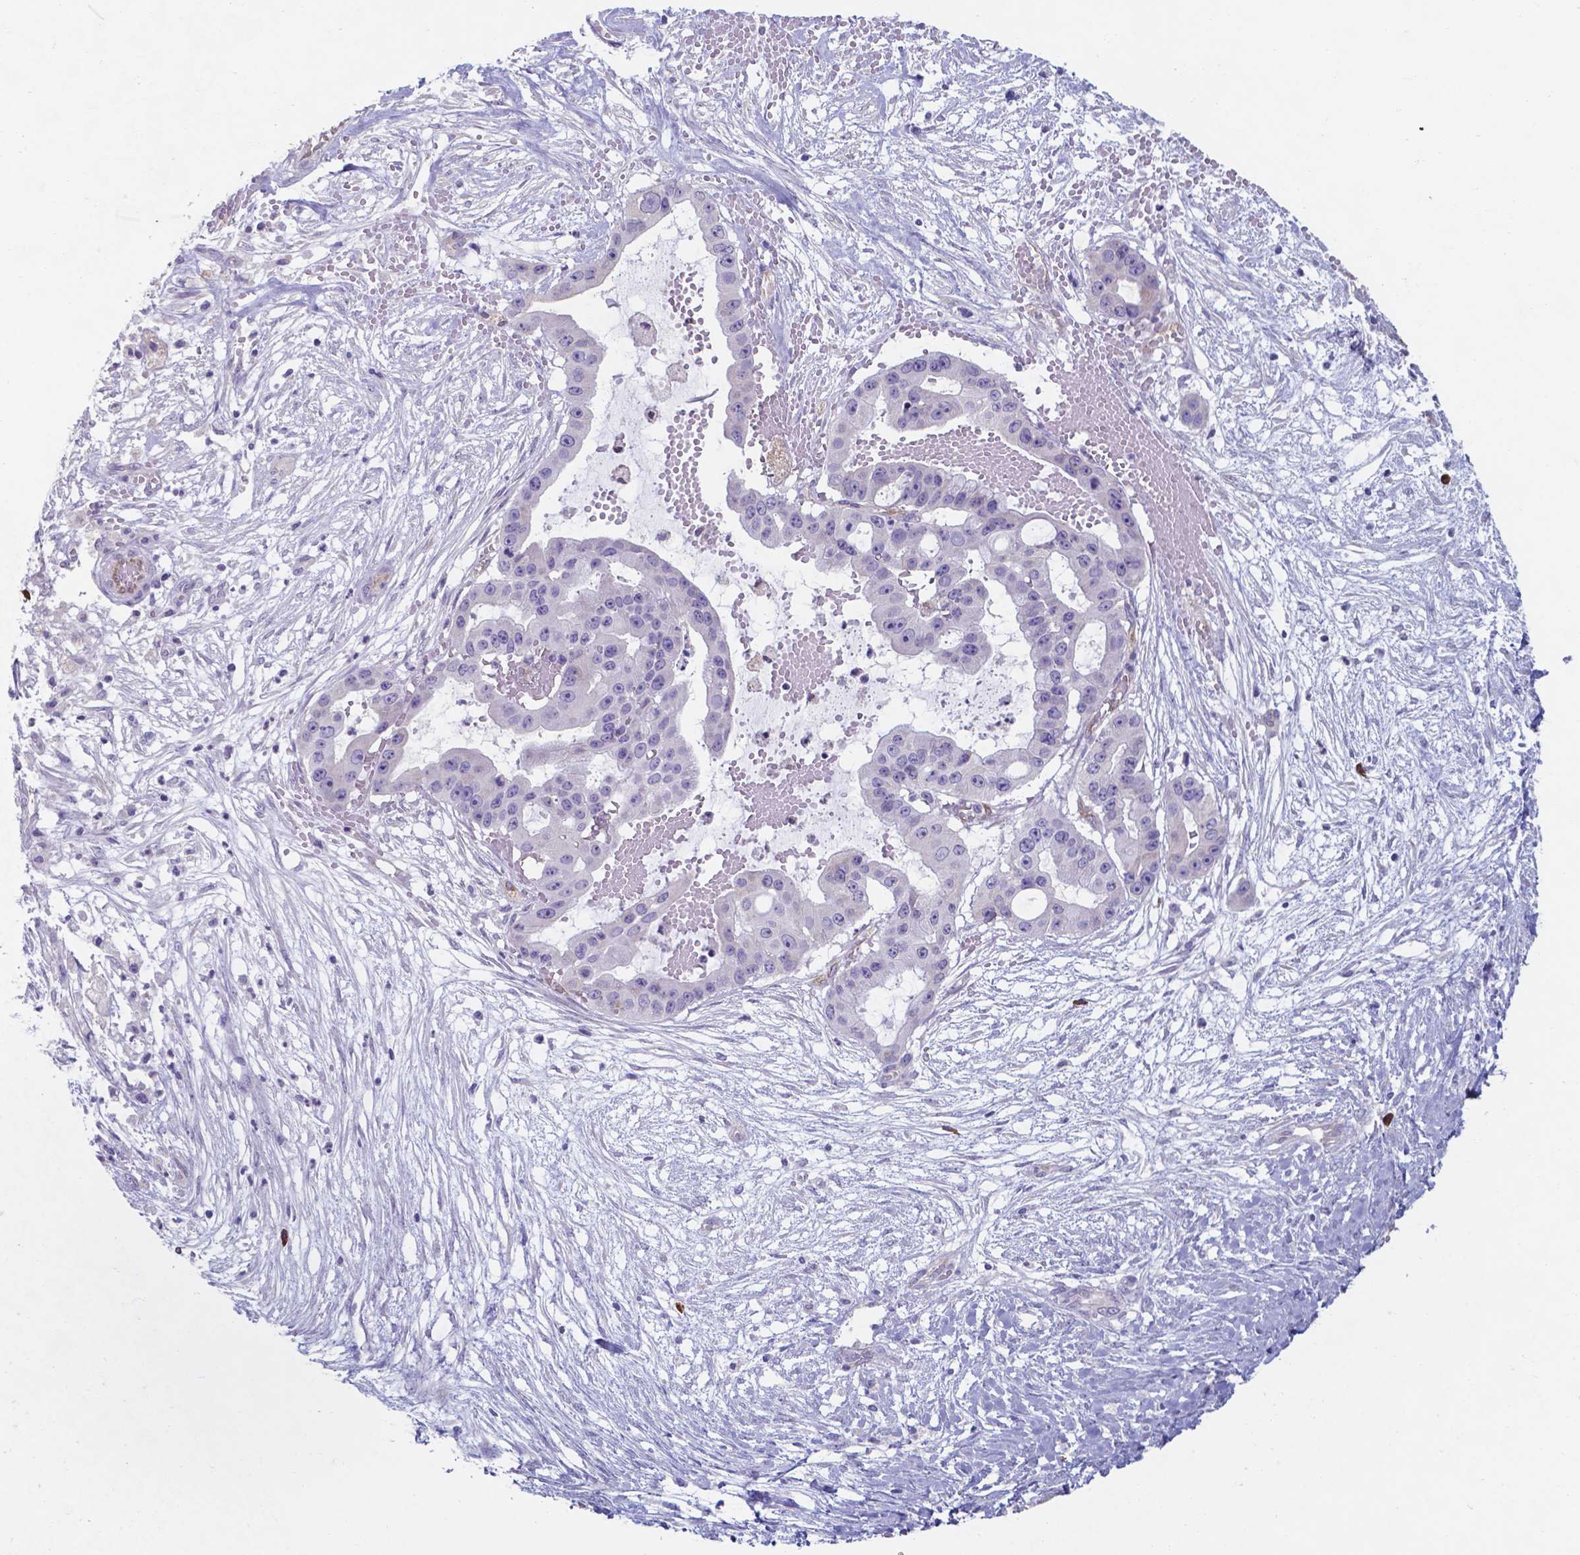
{"staining": {"intensity": "negative", "quantity": "none", "location": "none"}, "tissue": "ovarian cancer", "cell_type": "Tumor cells", "image_type": "cancer", "snomed": [{"axis": "morphology", "description": "Cystadenocarcinoma, serous, NOS"}, {"axis": "topography", "description": "Ovary"}], "caption": "A high-resolution photomicrograph shows immunohistochemistry staining of ovarian serous cystadenocarcinoma, which reveals no significant staining in tumor cells.", "gene": "UBE2J1", "patient": {"sex": "female", "age": 56}}